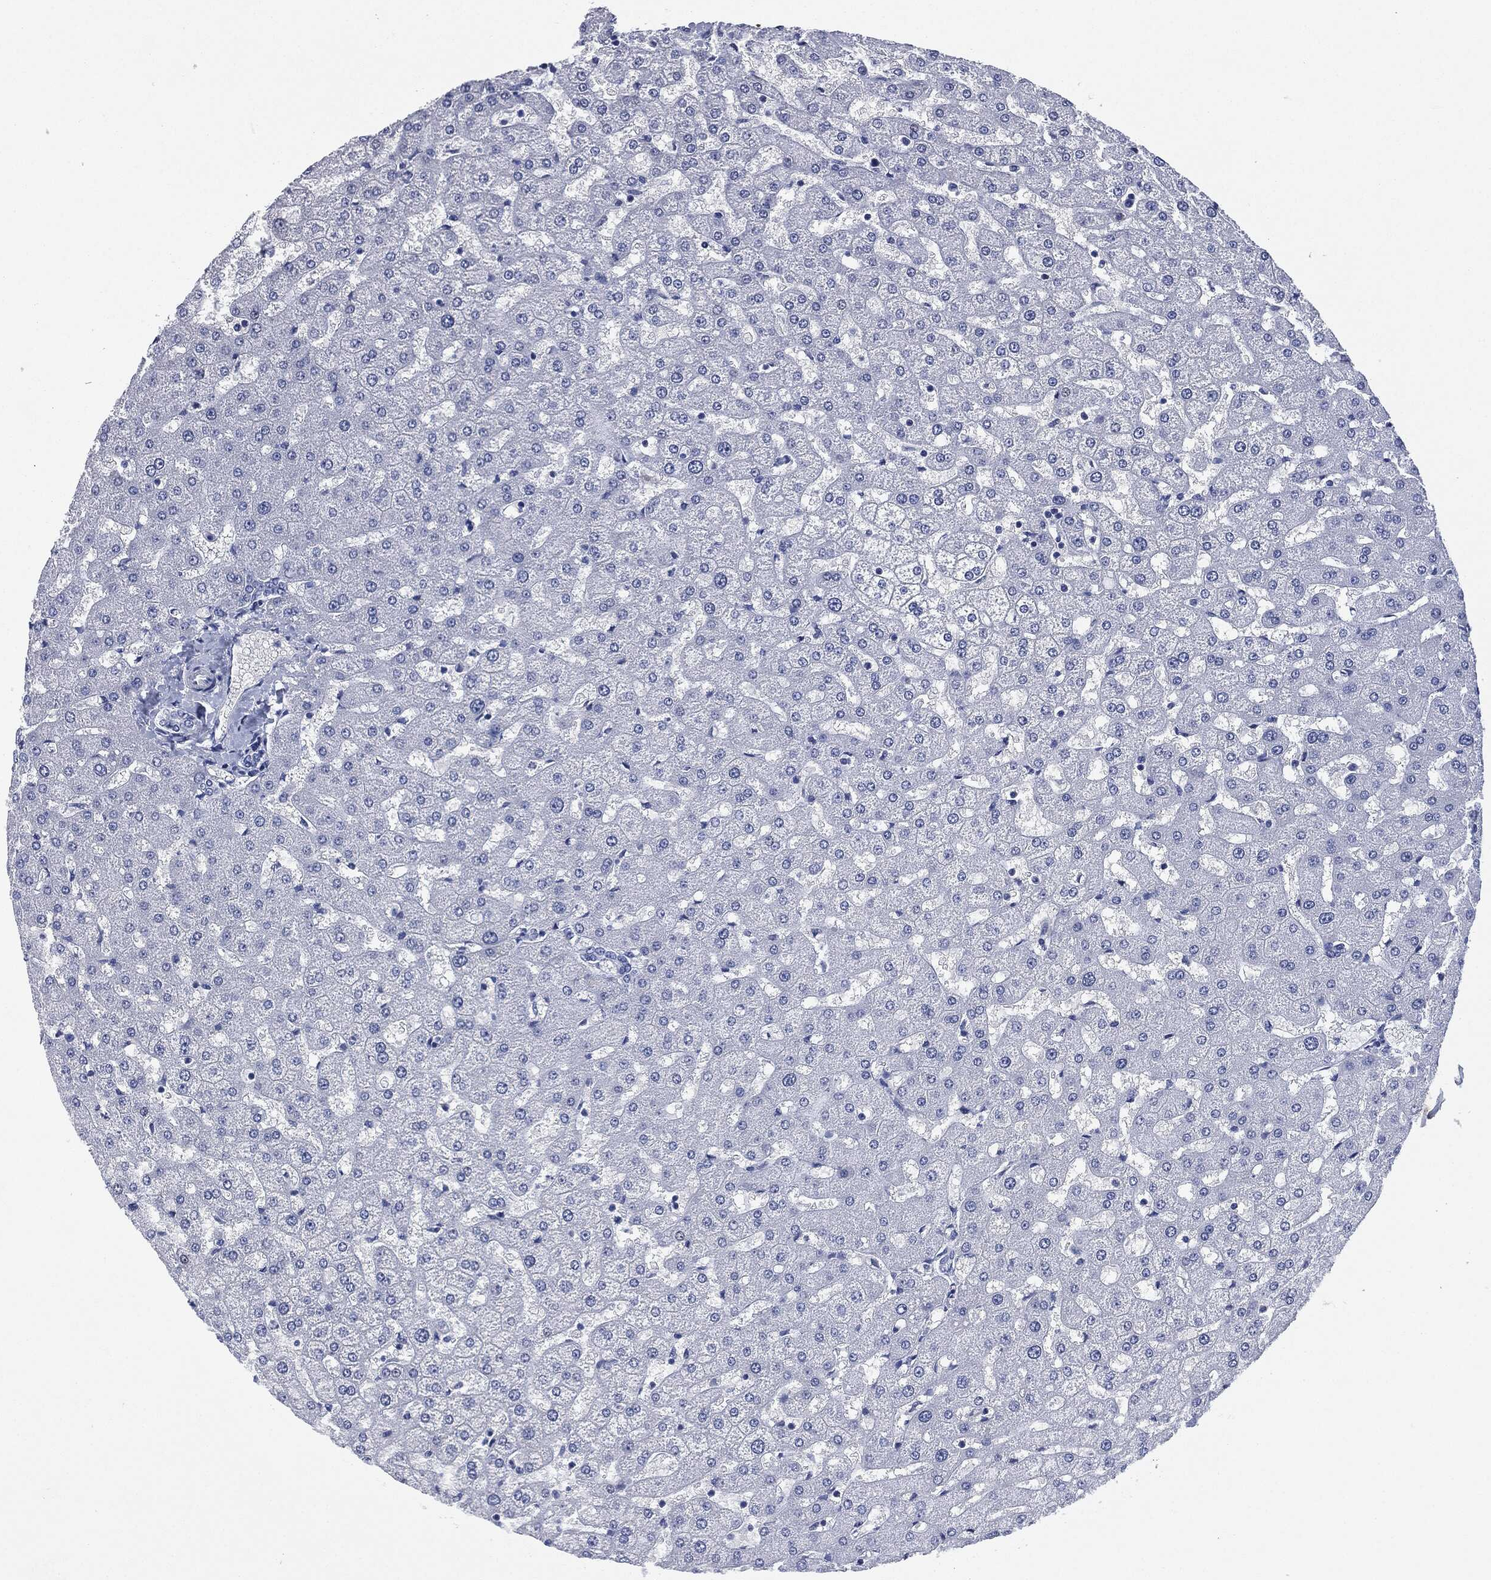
{"staining": {"intensity": "negative", "quantity": "none", "location": "none"}, "tissue": "liver", "cell_type": "Cholangiocytes", "image_type": "normal", "snomed": [{"axis": "morphology", "description": "Normal tissue, NOS"}, {"axis": "topography", "description": "Liver"}], "caption": "Immunohistochemistry image of unremarkable liver stained for a protein (brown), which shows no positivity in cholangiocytes.", "gene": "MUC16", "patient": {"sex": "female", "age": 50}}